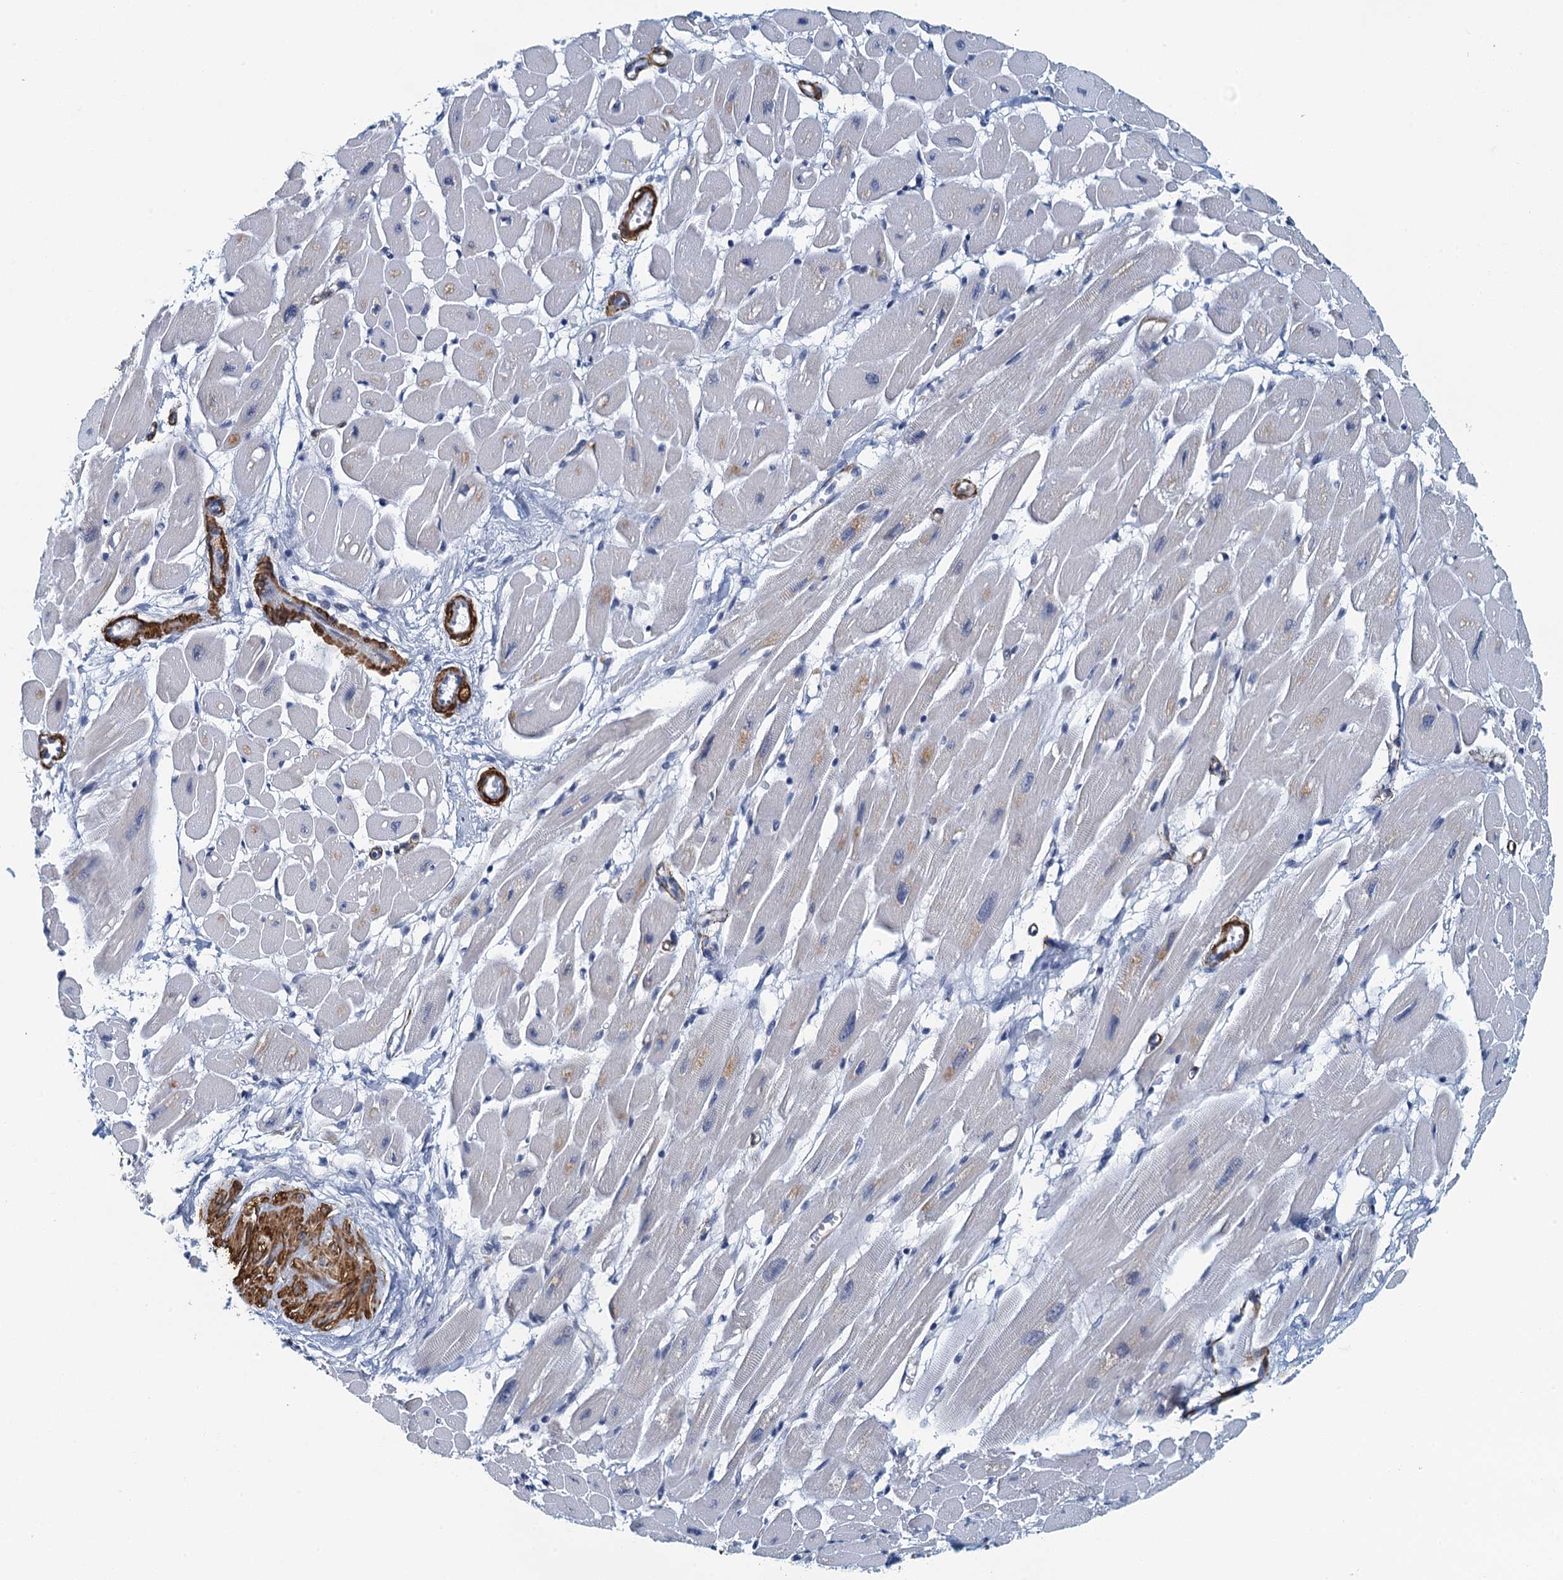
{"staining": {"intensity": "negative", "quantity": "none", "location": "none"}, "tissue": "heart muscle", "cell_type": "Cardiomyocytes", "image_type": "normal", "snomed": [{"axis": "morphology", "description": "Normal tissue, NOS"}, {"axis": "topography", "description": "Heart"}], "caption": "The micrograph demonstrates no staining of cardiomyocytes in benign heart muscle. Brightfield microscopy of IHC stained with DAB (brown) and hematoxylin (blue), captured at high magnification.", "gene": "ALG2", "patient": {"sex": "female", "age": 54}}